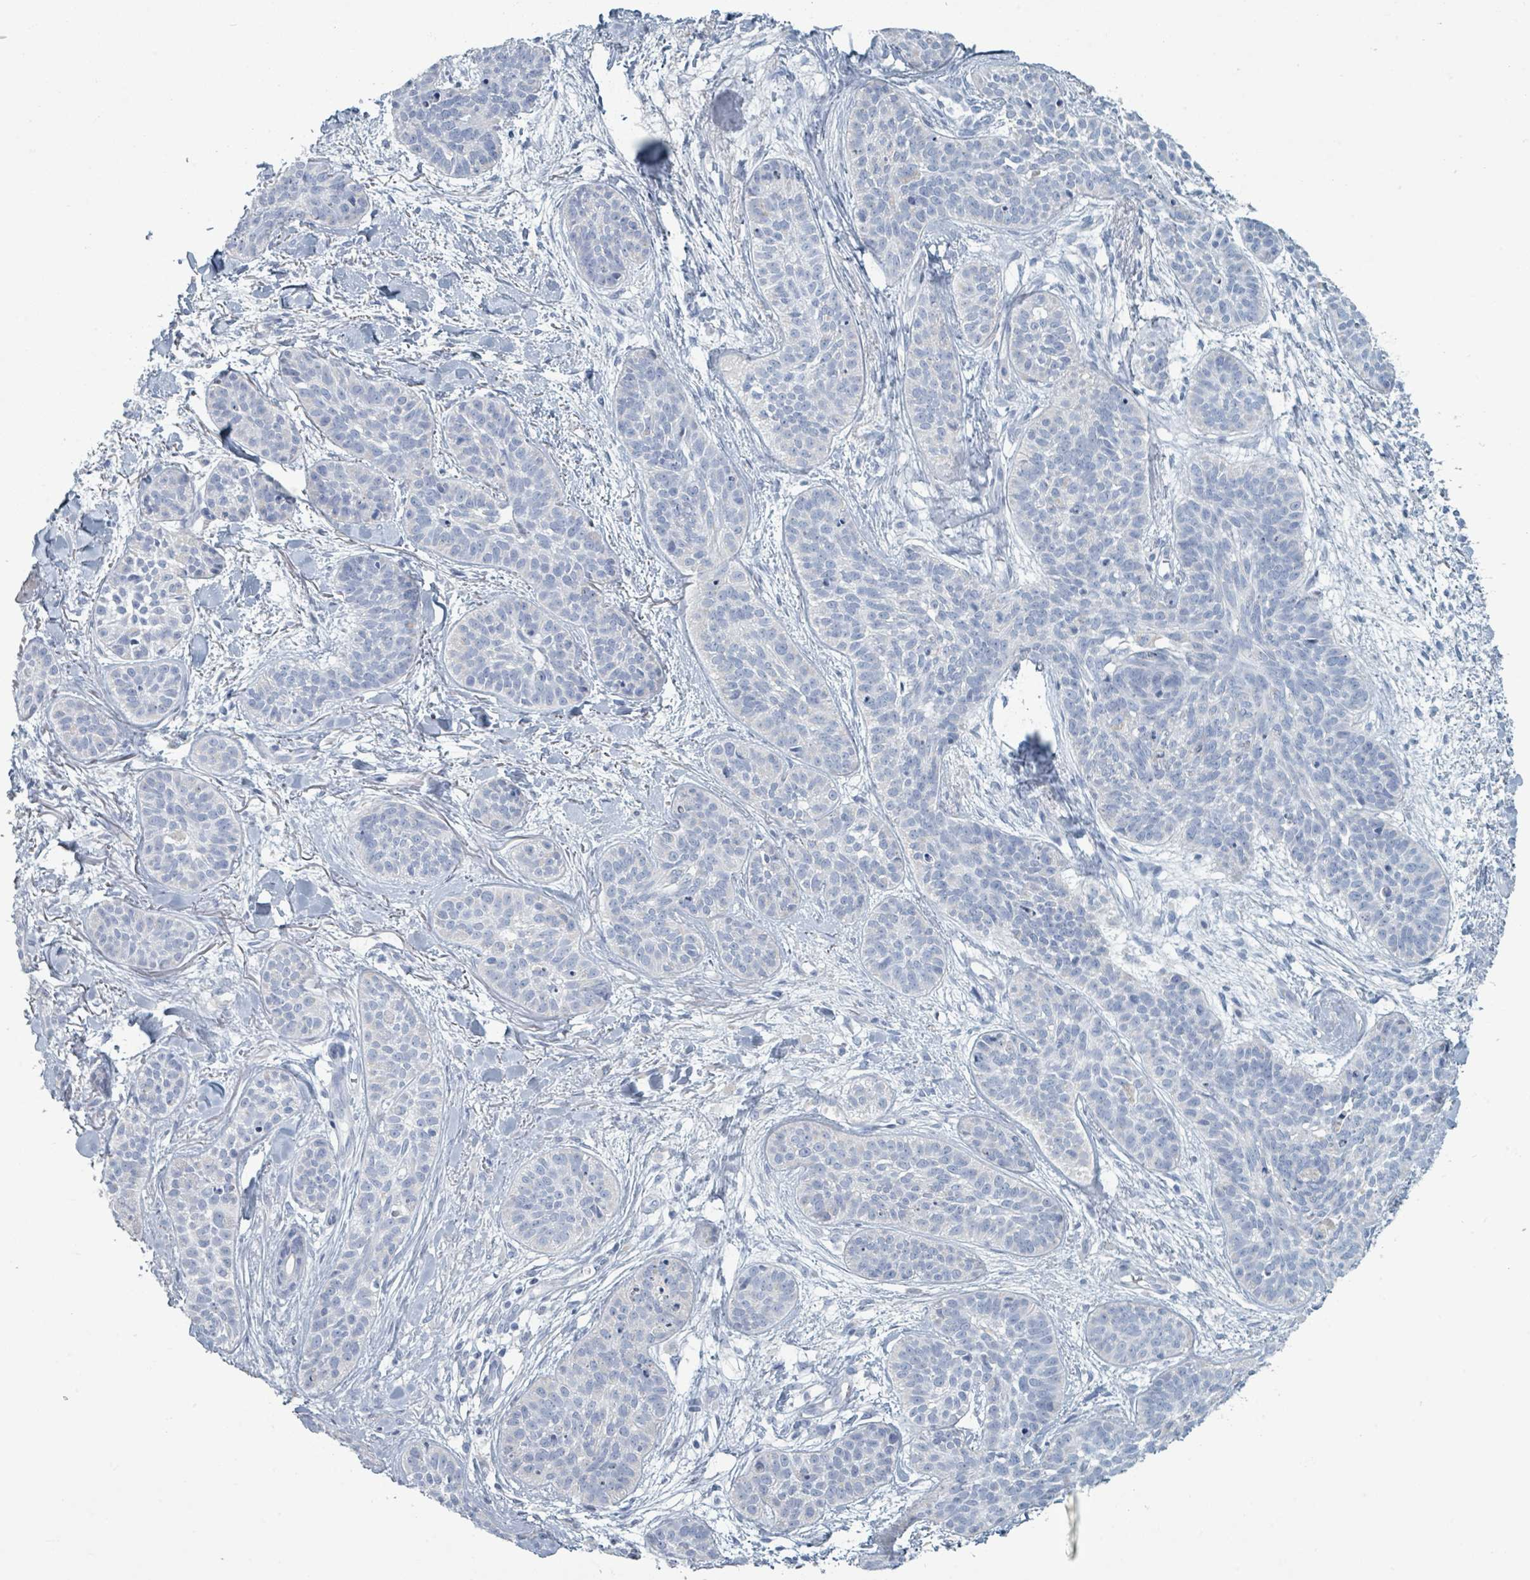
{"staining": {"intensity": "negative", "quantity": "none", "location": "none"}, "tissue": "skin cancer", "cell_type": "Tumor cells", "image_type": "cancer", "snomed": [{"axis": "morphology", "description": "Basal cell carcinoma"}, {"axis": "topography", "description": "Skin"}], "caption": "Human skin cancer stained for a protein using immunohistochemistry exhibits no positivity in tumor cells.", "gene": "HEATR5A", "patient": {"sex": "male", "age": 52}}